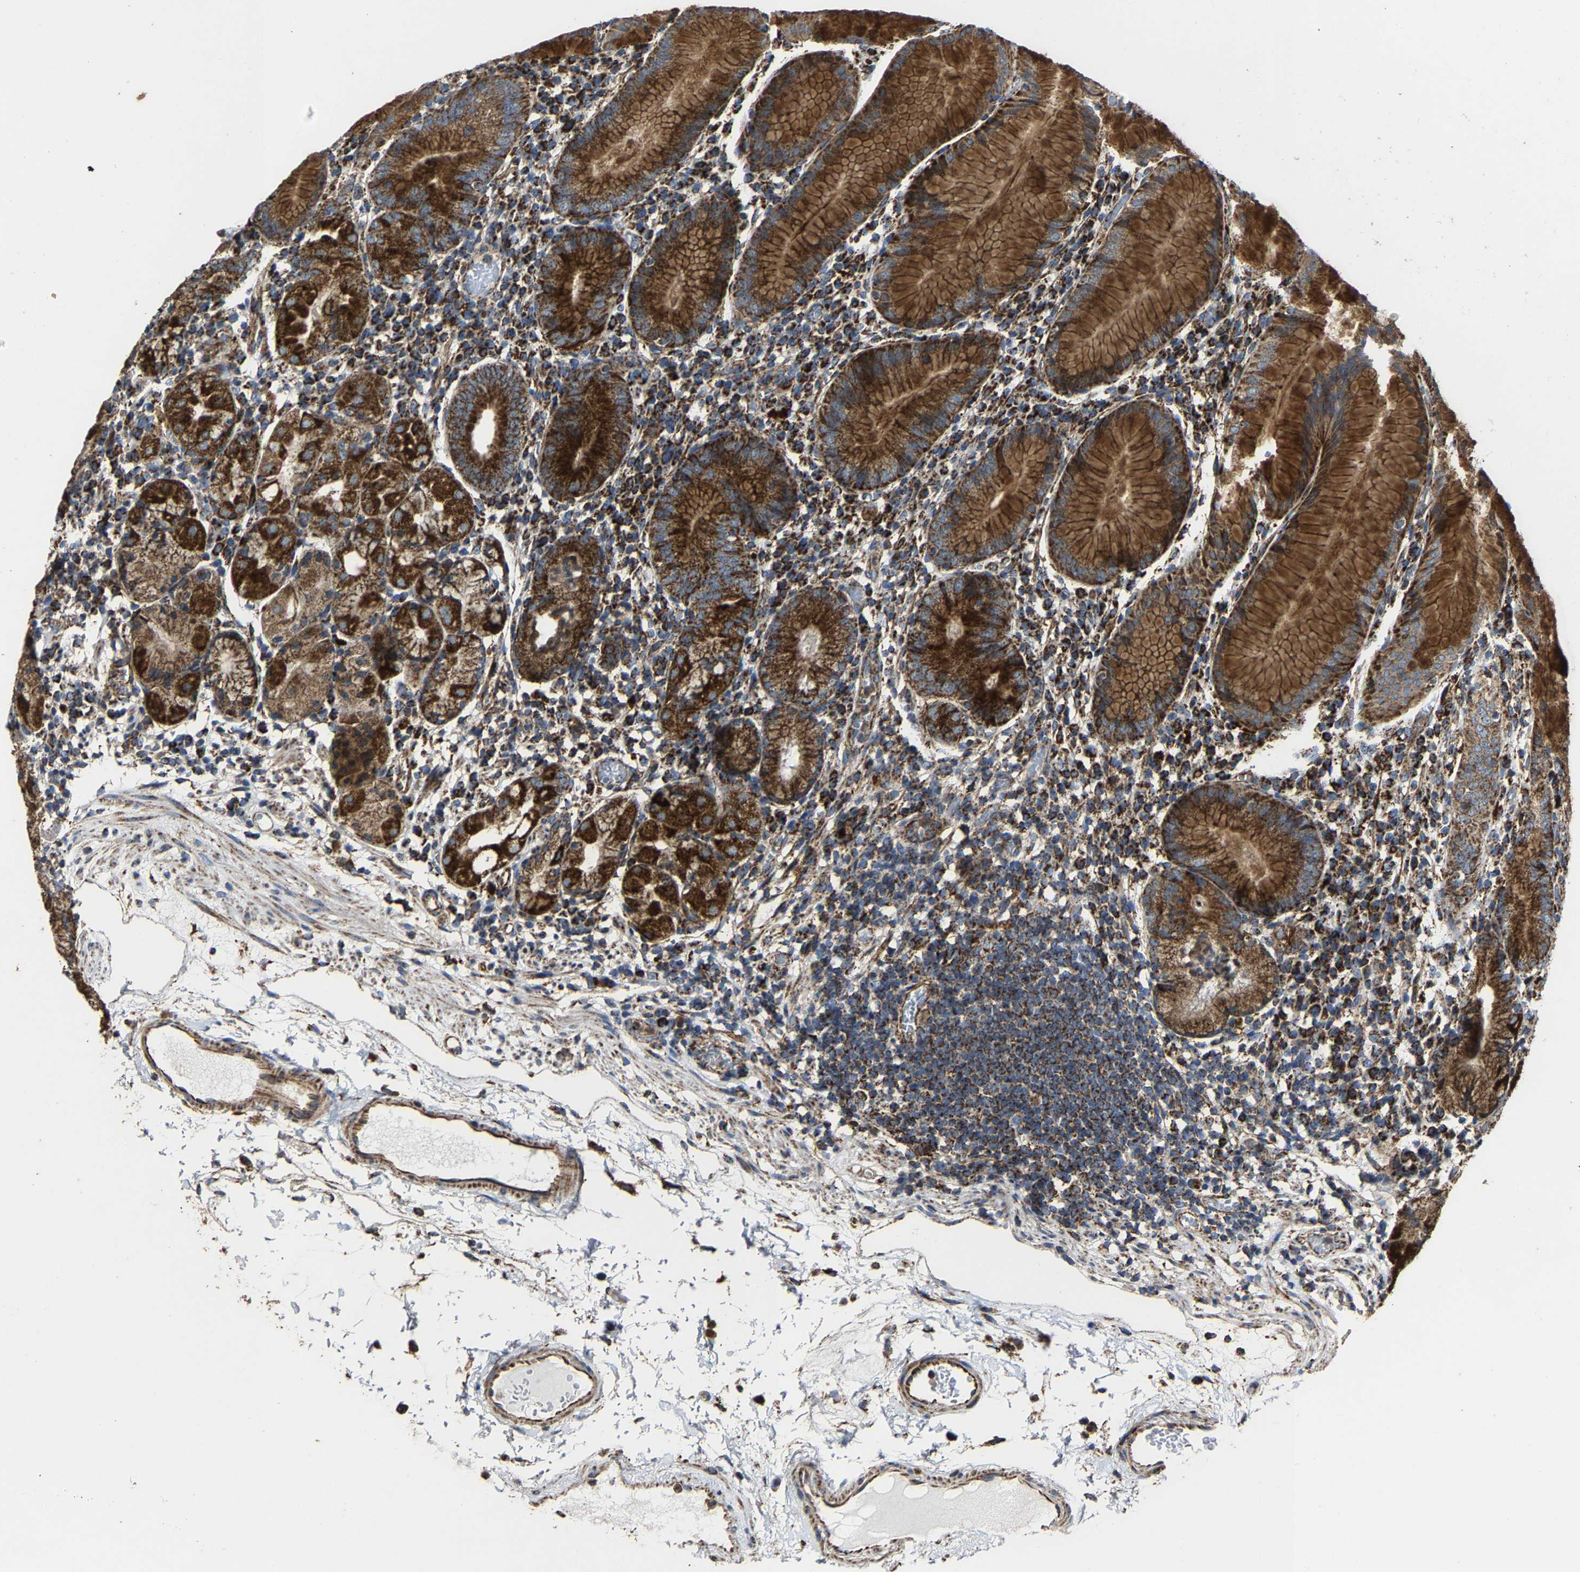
{"staining": {"intensity": "strong", "quantity": ">75%", "location": "cytoplasmic/membranous"}, "tissue": "stomach", "cell_type": "Glandular cells", "image_type": "normal", "snomed": [{"axis": "morphology", "description": "Normal tissue, NOS"}, {"axis": "topography", "description": "Stomach"}, {"axis": "topography", "description": "Stomach, lower"}], "caption": "Human stomach stained for a protein (brown) demonstrates strong cytoplasmic/membranous positive staining in about >75% of glandular cells.", "gene": "NDUFV3", "patient": {"sex": "female", "age": 75}}